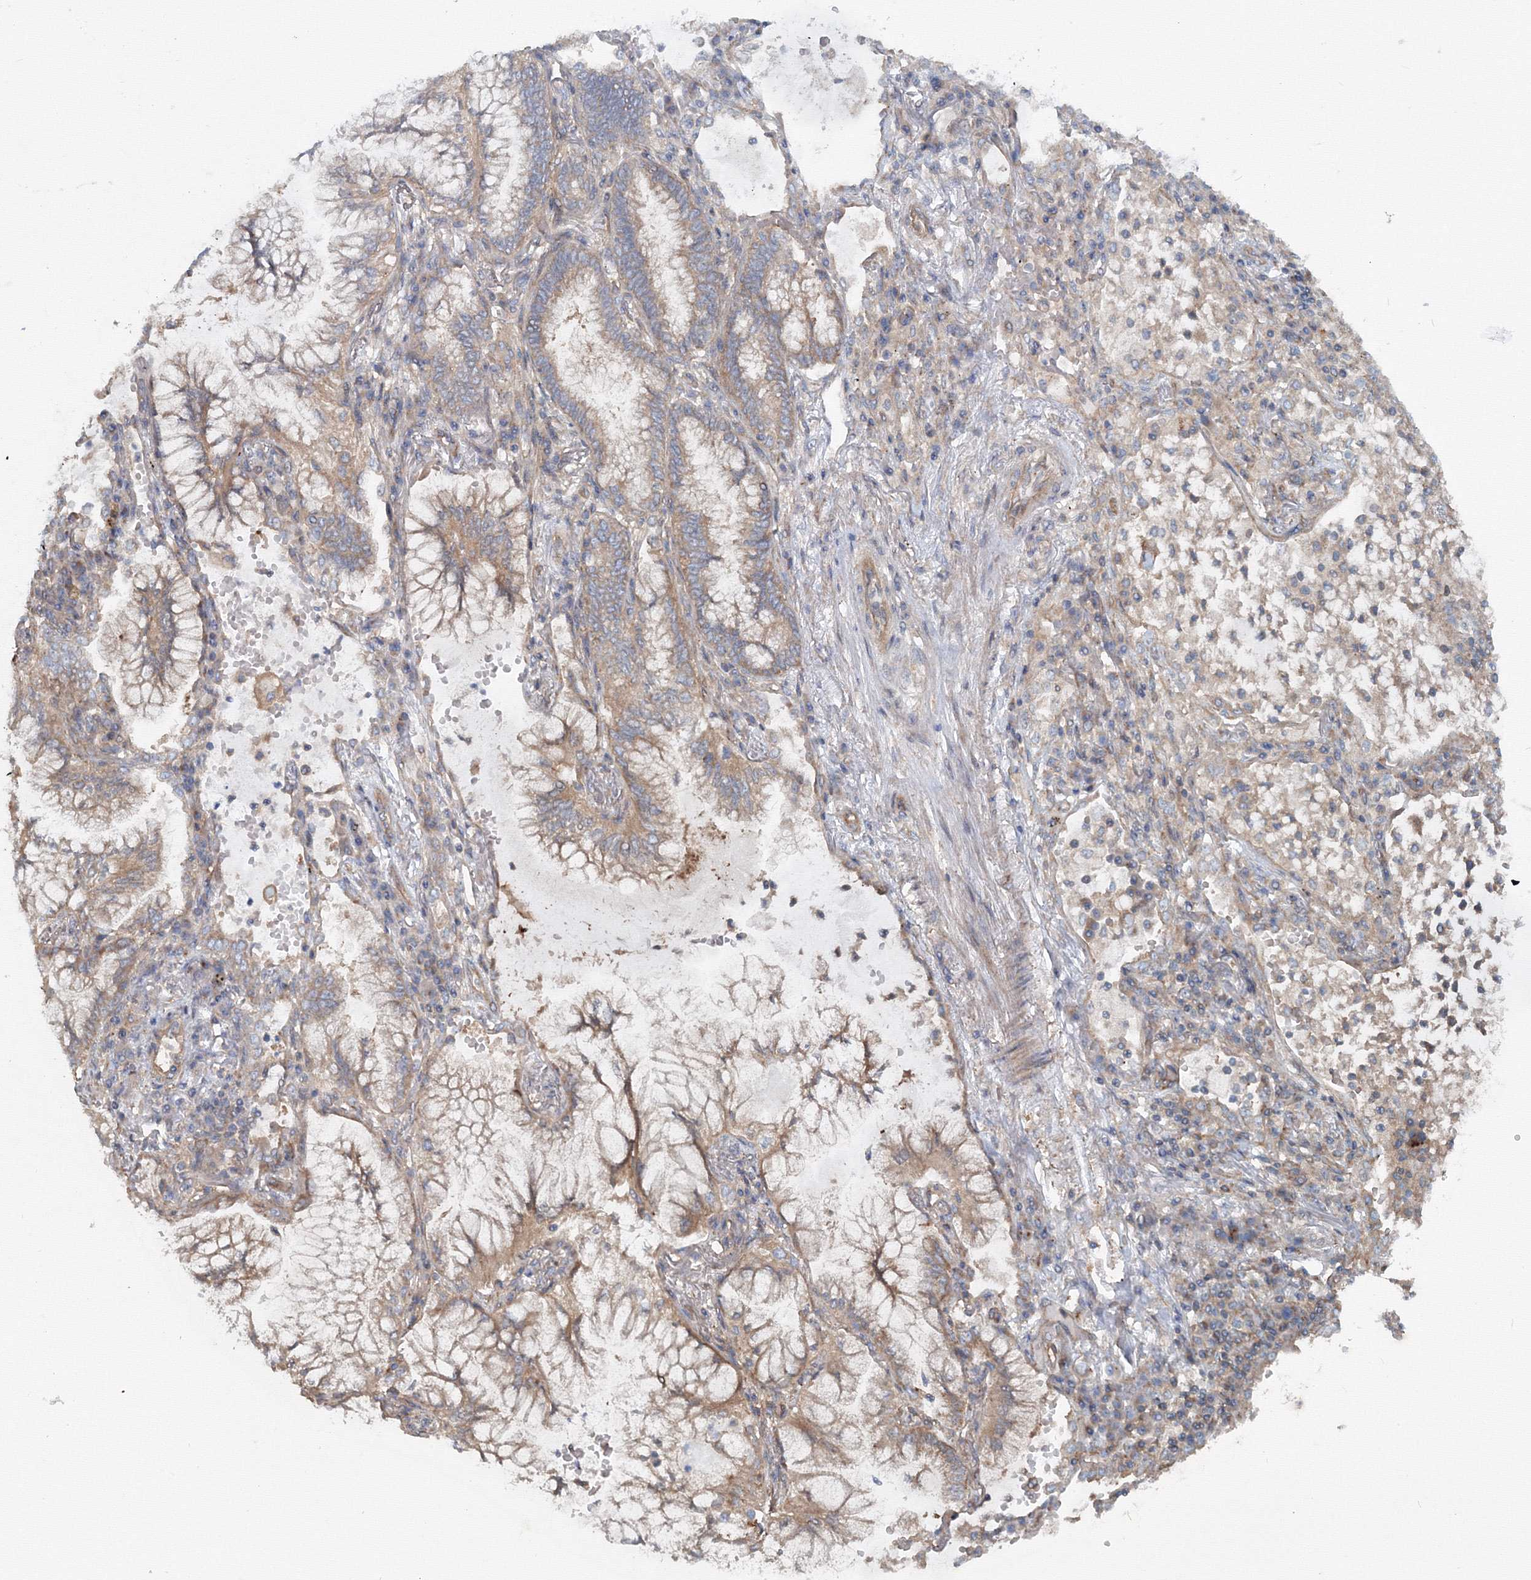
{"staining": {"intensity": "weak", "quantity": ">75%", "location": "cytoplasmic/membranous"}, "tissue": "lung cancer", "cell_type": "Tumor cells", "image_type": "cancer", "snomed": [{"axis": "morphology", "description": "Adenocarcinoma, NOS"}, {"axis": "topography", "description": "Lung"}], "caption": "Immunohistochemical staining of human lung cancer demonstrates low levels of weak cytoplasmic/membranous protein expression in about >75% of tumor cells. (IHC, brightfield microscopy, high magnification).", "gene": "EXOC1", "patient": {"sex": "female", "age": 70}}